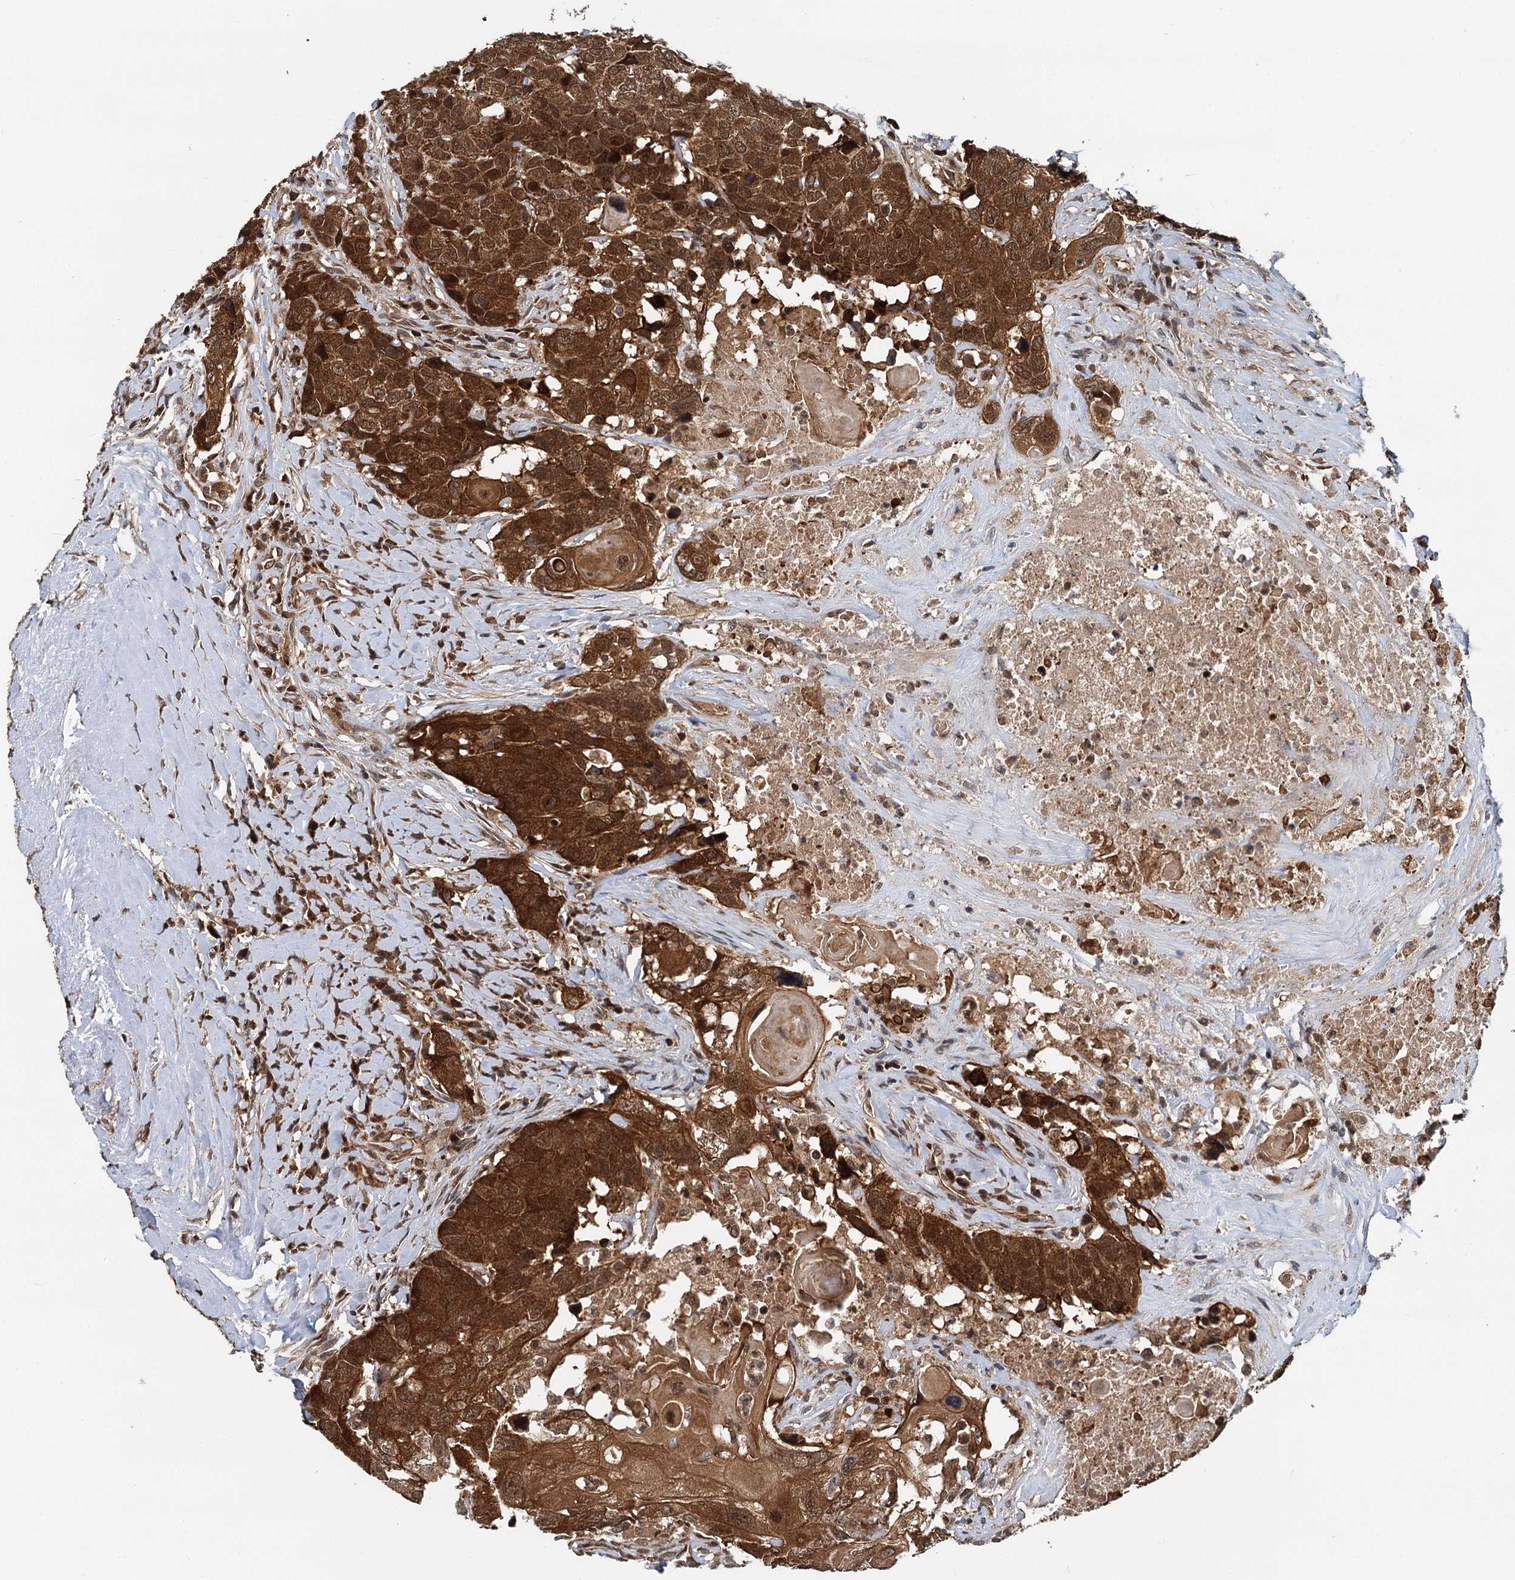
{"staining": {"intensity": "strong", "quantity": ">75%", "location": "cytoplasmic/membranous,nuclear"}, "tissue": "head and neck cancer", "cell_type": "Tumor cells", "image_type": "cancer", "snomed": [{"axis": "morphology", "description": "Squamous cell carcinoma, NOS"}, {"axis": "topography", "description": "Head-Neck"}], "caption": "Head and neck cancer stained for a protein (brown) displays strong cytoplasmic/membranous and nuclear positive staining in about >75% of tumor cells.", "gene": "STUB1", "patient": {"sex": "male", "age": 66}}